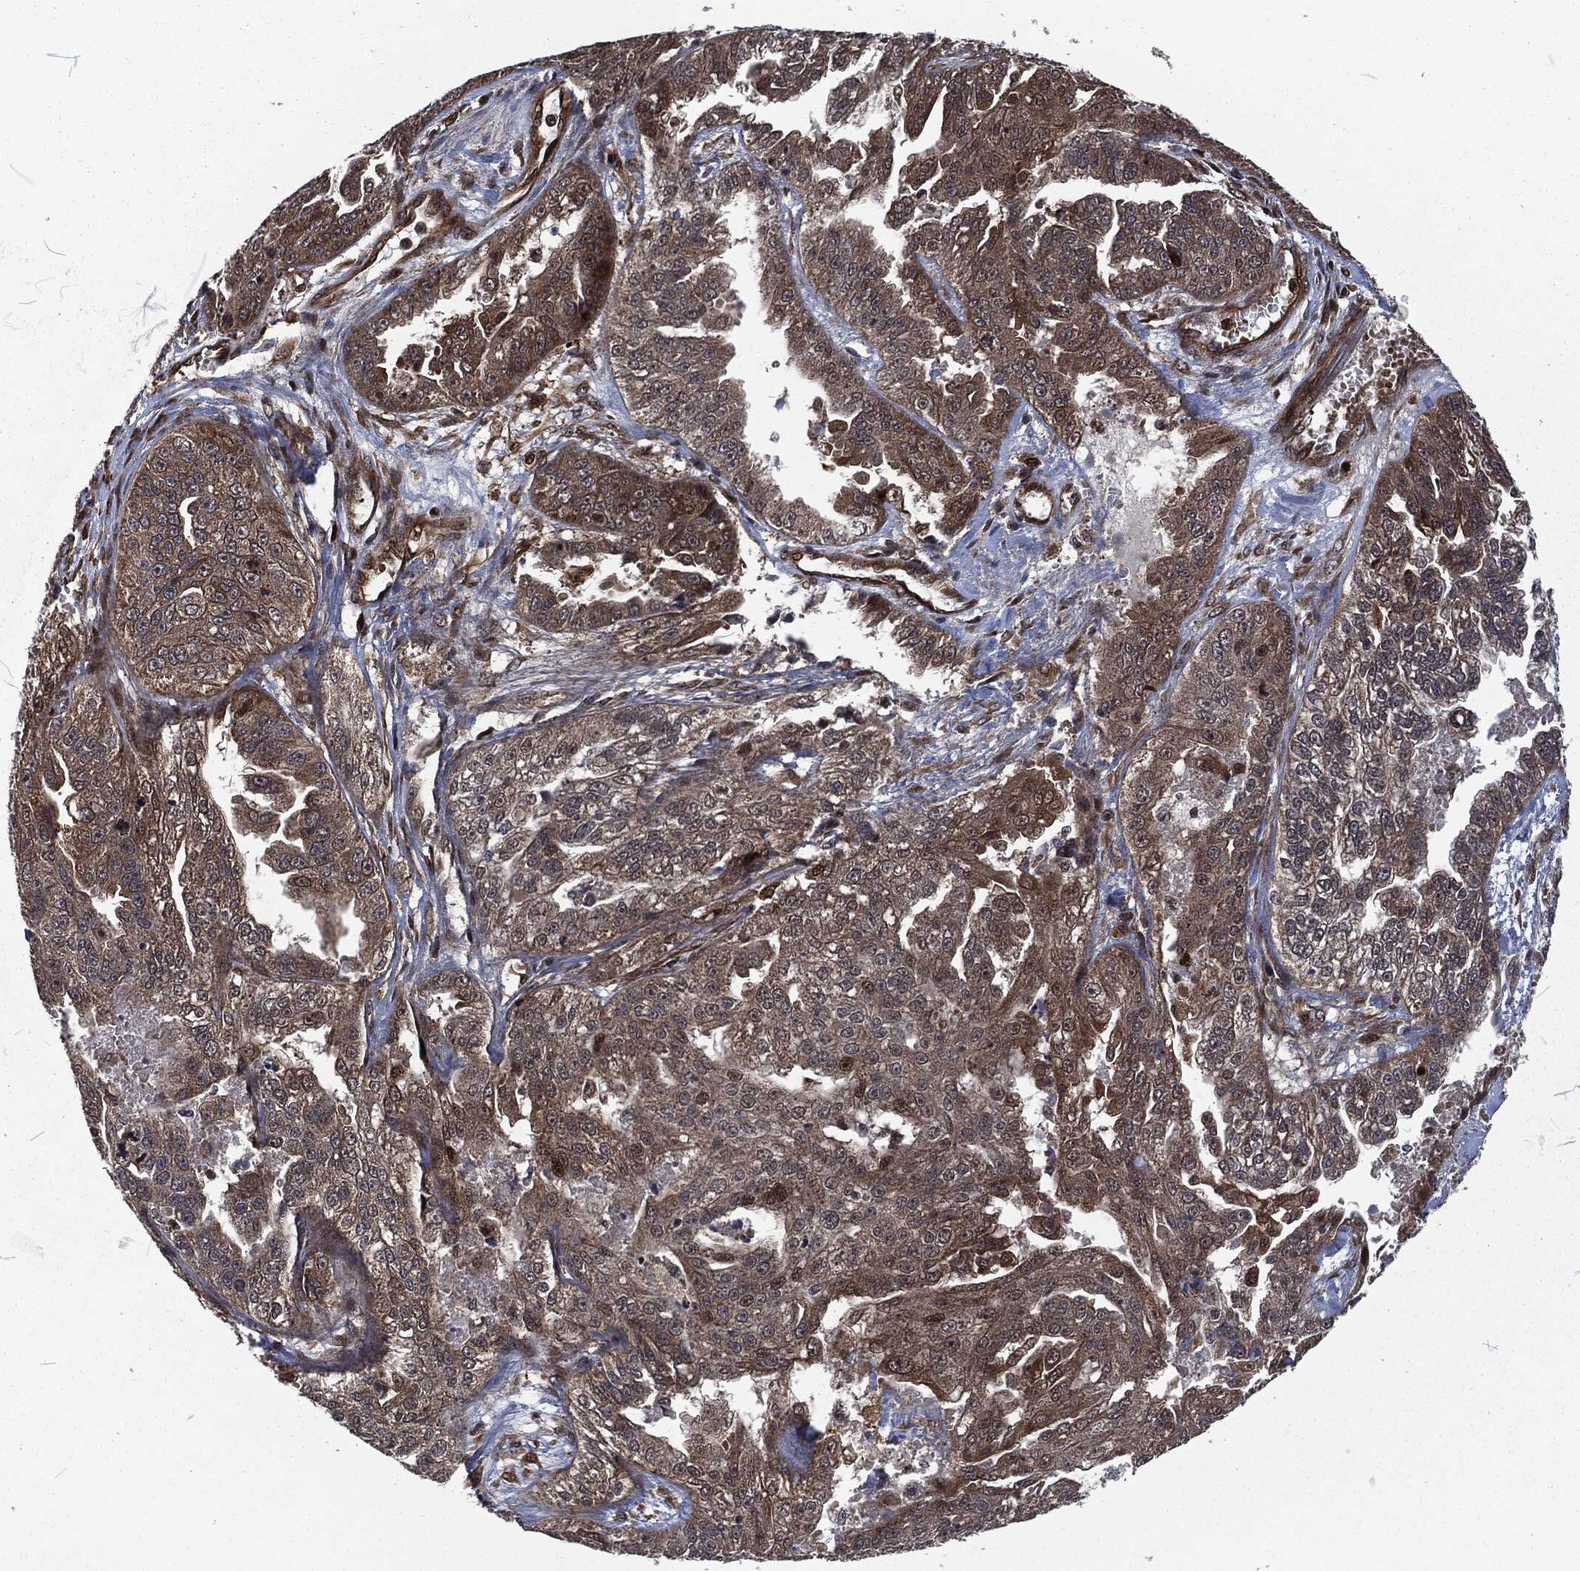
{"staining": {"intensity": "moderate", "quantity": "<25%", "location": "cytoplasmic/membranous"}, "tissue": "ovarian cancer", "cell_type": "Tumor cells", "image_type": "cancer", "snomed": [{"axis": "morphology", "description": "Cystadenocarcinoma, serous, NOS"}, {"axis": "topography", "description": "Ovary"}], "caption": "This image displays immunohistochemistry staining of human ovarian serous cystadenocarcinoma, with low moderate cytoplasmic/membranous staining in about <25% of tumor cells.", "gene": "CMPK2", "patient": {"sex": "female", "age": 58}}